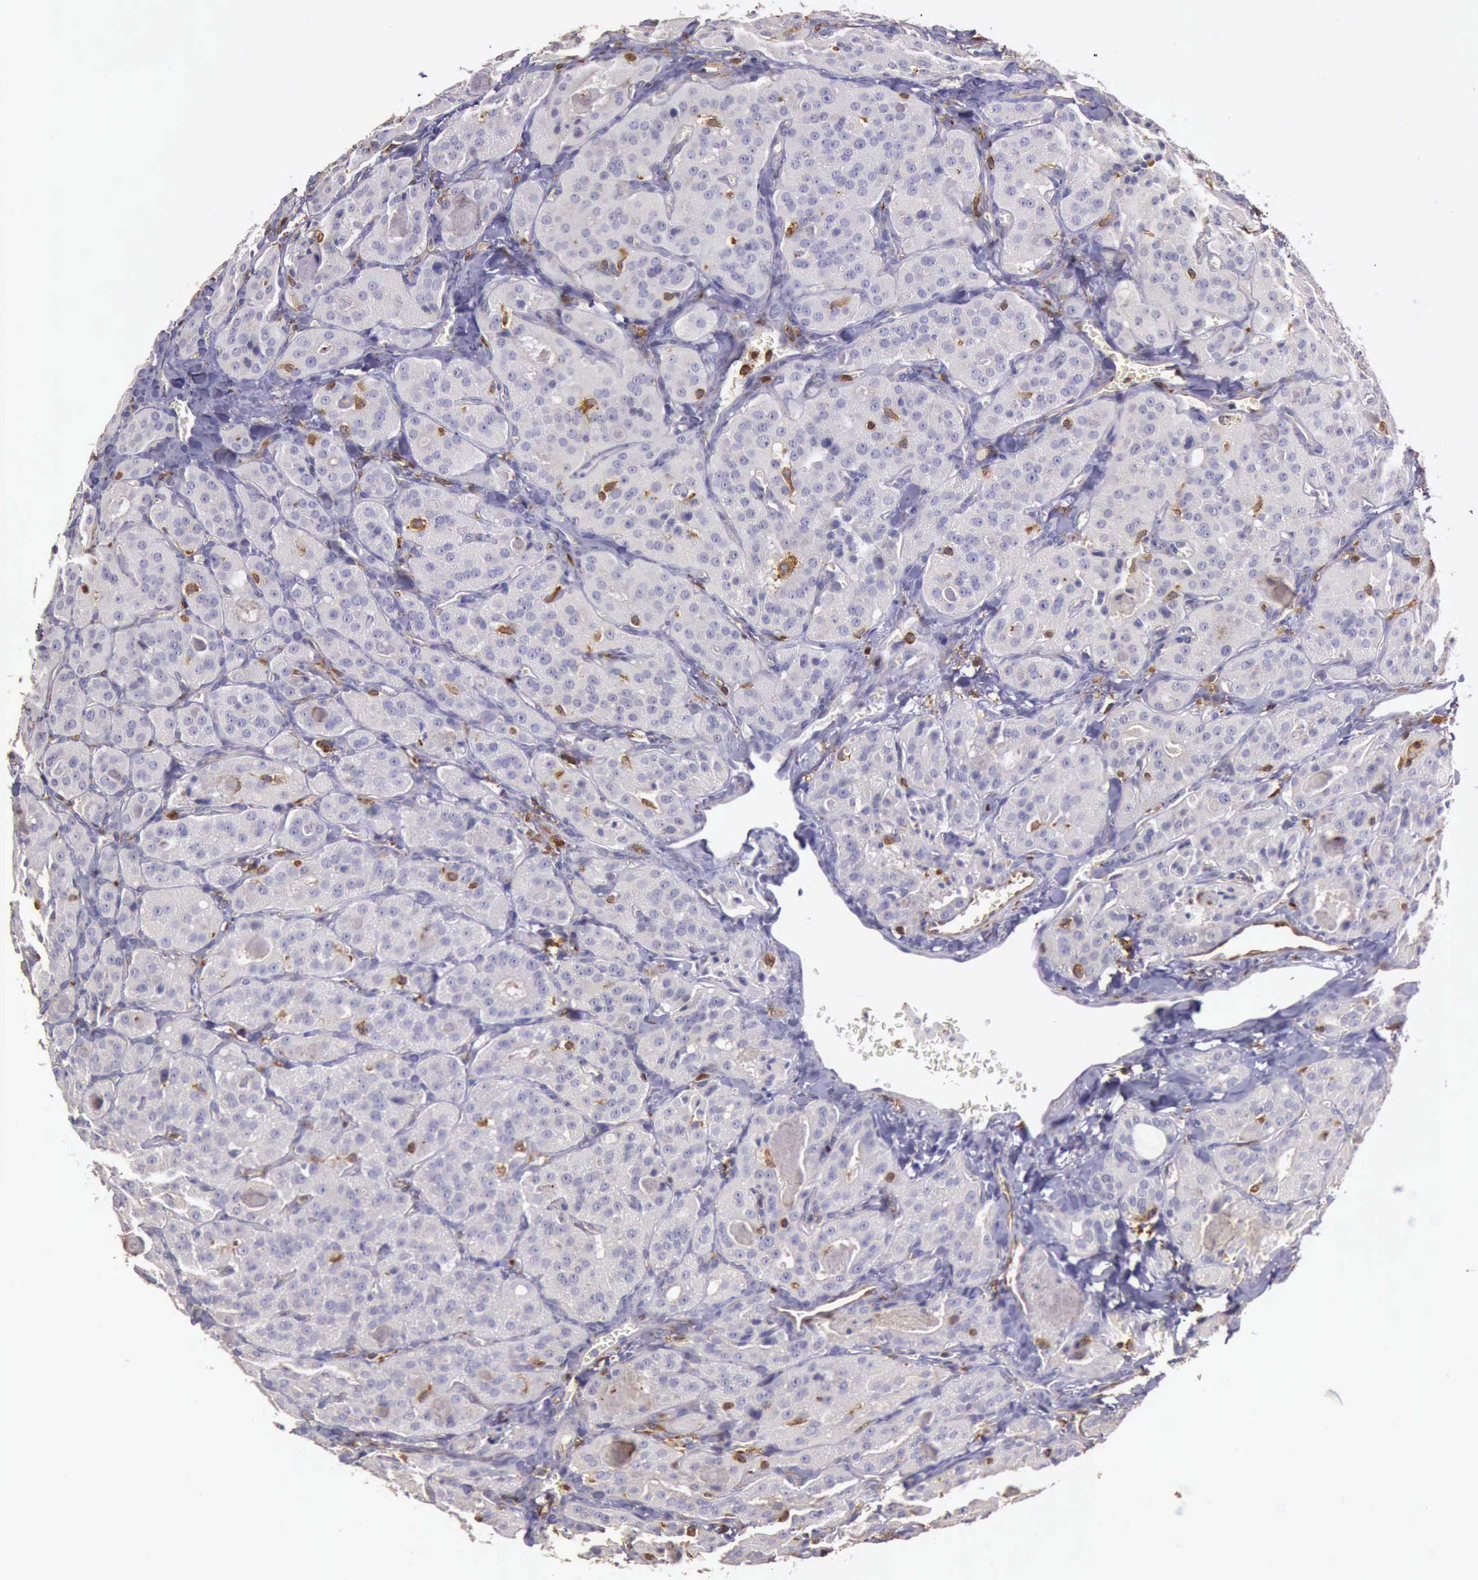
{"staining": {"intensity": "negative", "quantity": "none", "location": "none"}, "tissue": "thyroid cancer", "cell_type": "Tumor cells", "image_type": "cancer", "snomed": [{"axis": "morphology", "description": "Carcinoma, NOS"}, {"axis": "topography", "description": "Thyroid gland"}], "caption": "An image of human thyroid cancer is negative for staining in tumor cells.", "gene": "ARHGAP4", "patient": {"sex": "male", "age": 76}}